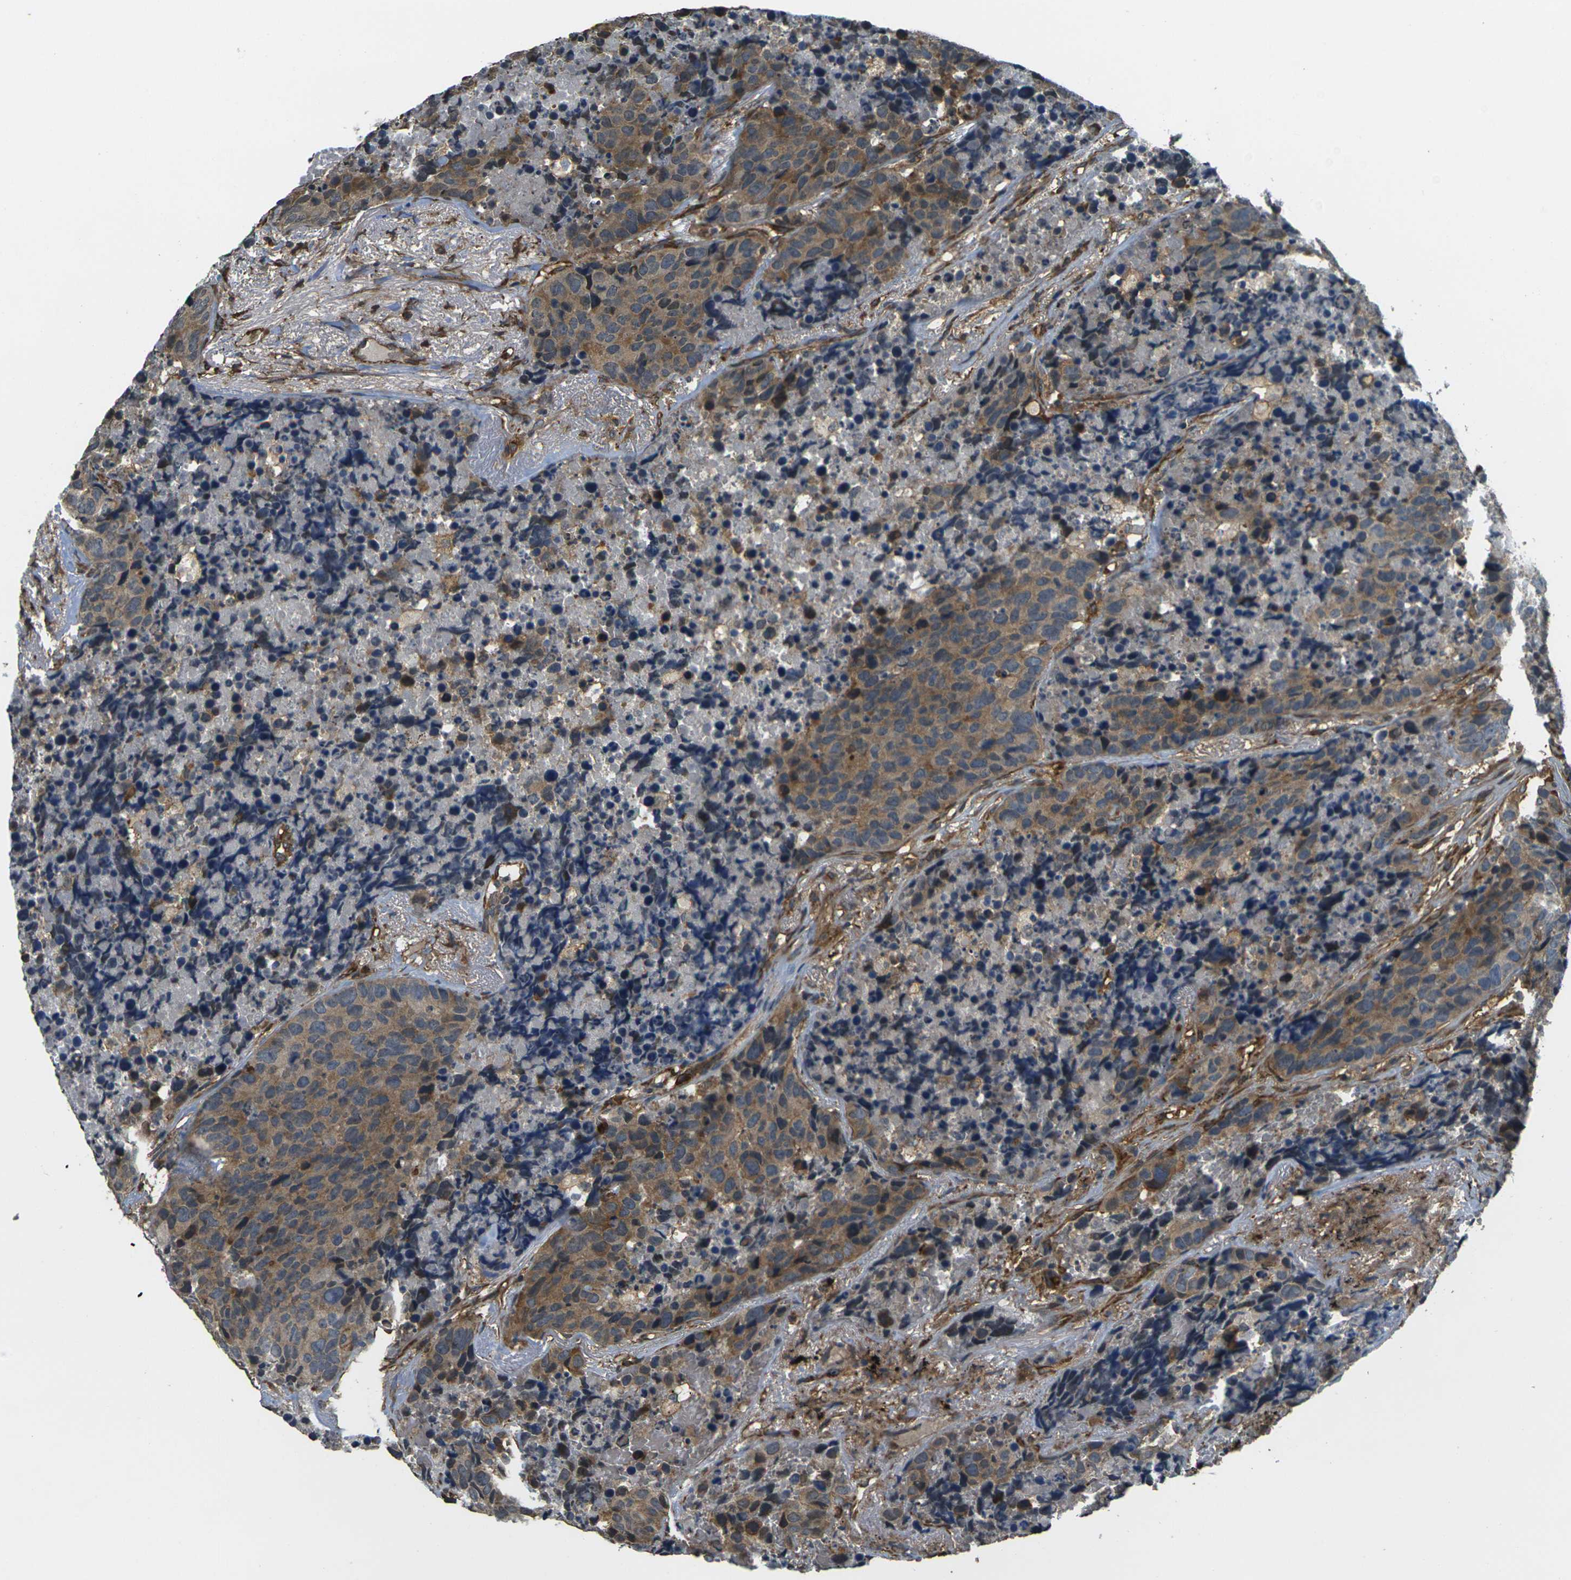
{"staining": {"intensity": "moderate", "quantity": ">75%", "location": "cytoplasmic/membranous"}, "tissue": "carcinoid", "cell_type": "Tumor cells", "image_type": "cancer", "snomed": [{"axis": "morphology", "description": "Carcinoid, malignant, NOS"}, {"axis": "topography", "description": "Lung"}], "caption": "An immunohistochemistry histopathology image of neoplastic tissue is shown. Protein staining in brown highlights moderate cytoplasmic/membranous positivity in carcinoid within tumor cells.", "gene": "CAST", "patient": {"sex": "male", "age": 60}}